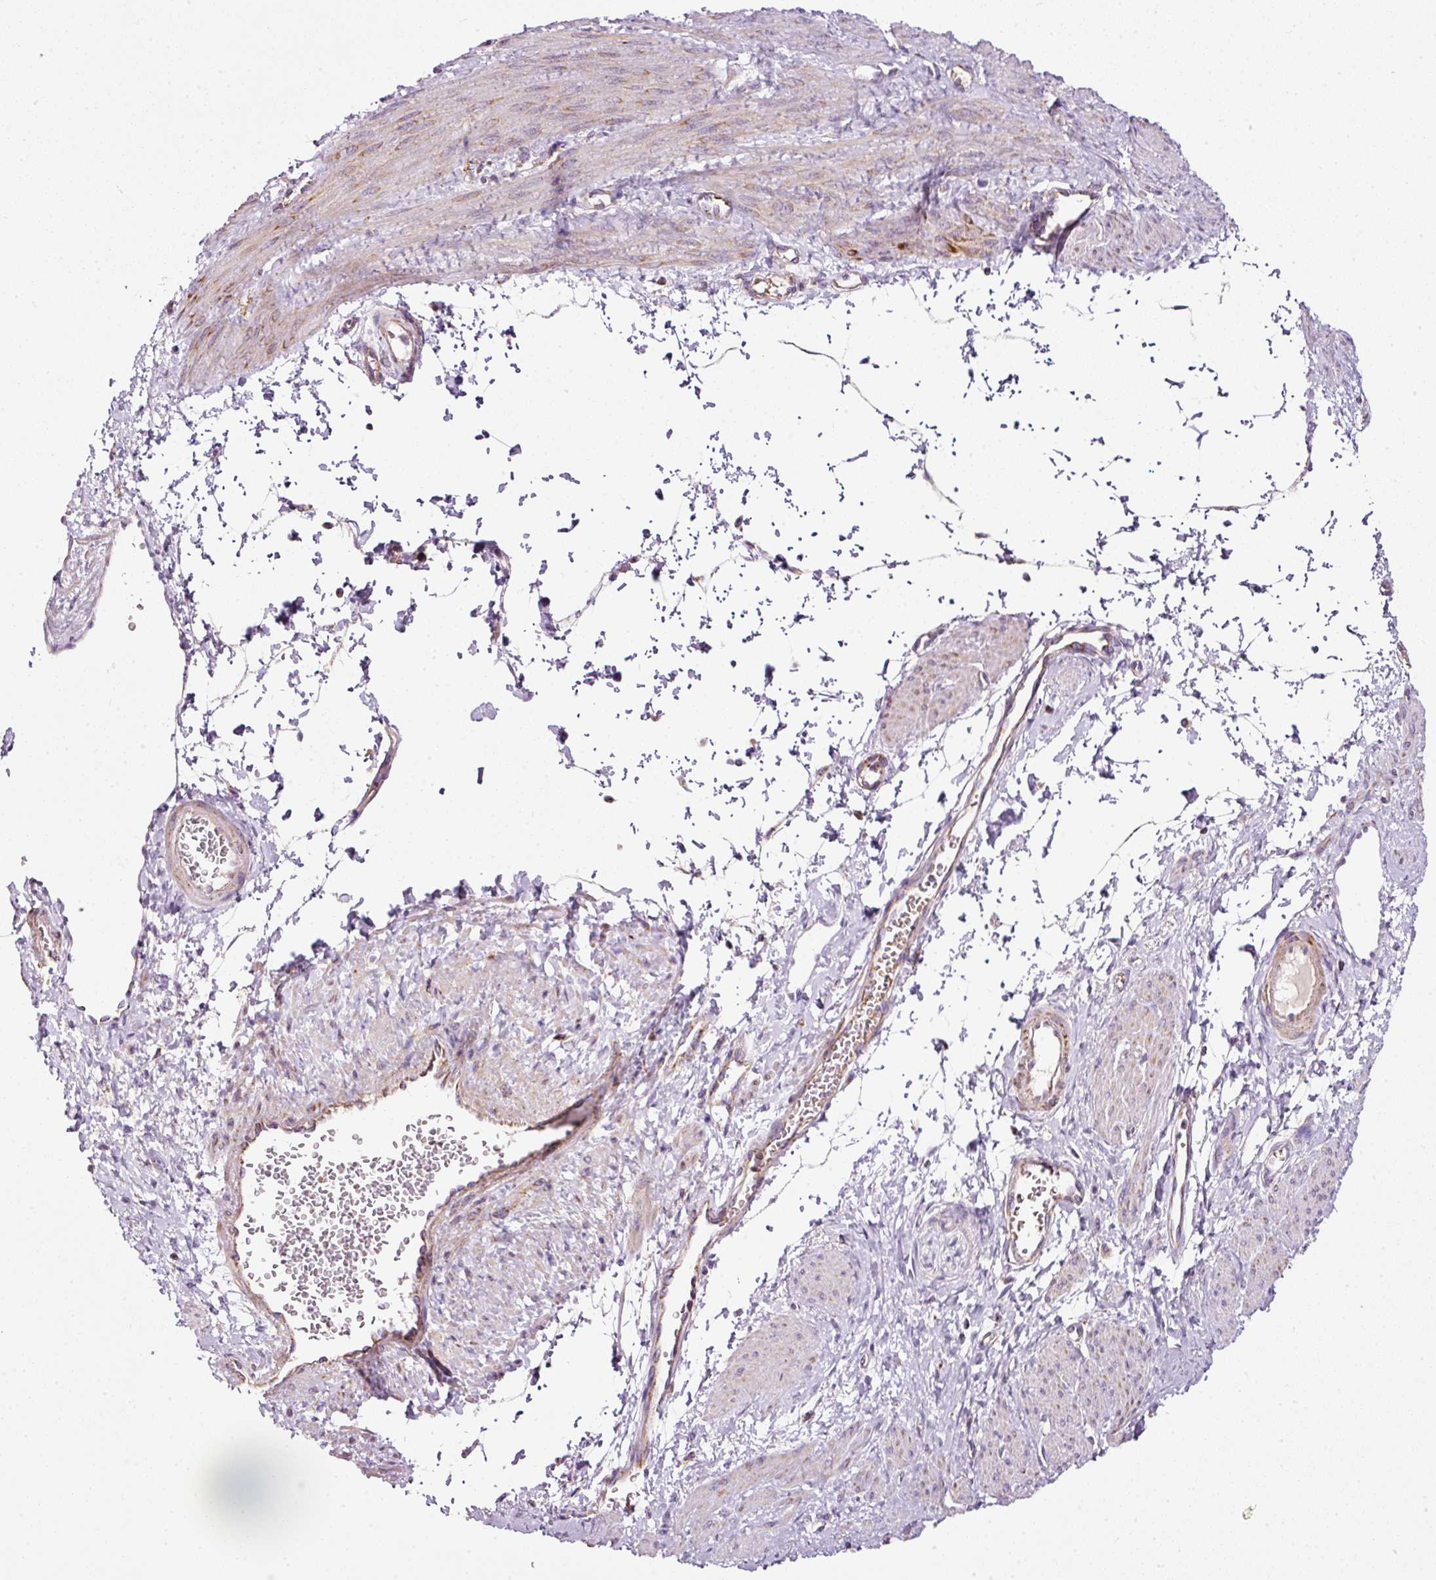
{"staining": {"intensity": "moderate", "quantity": "<25%", "location": "cytoplasmic/membranous"}, "tissue": "smooth muscle", "cell_type": "Smooth muscle cells", "image_type": "normal", "snomed": [{"axis": "morphology", "description": "Normal tissue, NOS"}, {"axis": "topography", "description": "Smooth muscle"}, {"axis": "topography", "description": "Uterus"}], "caption": "A high-resolution photomicrograph shows IHC staining of unremarkable smooth muscle, which reveals moderate cytoplasmic/membranous expression in approximately <25% of smooth muscle cells. The staining was performed using DAB (3,3'-diaminobenzidine), with brown indicating positive protein expression. Nuclei are stained blue with hematoxylin.", "gene": "SDHA", "patient": {"sex": "female", "age": 39}}